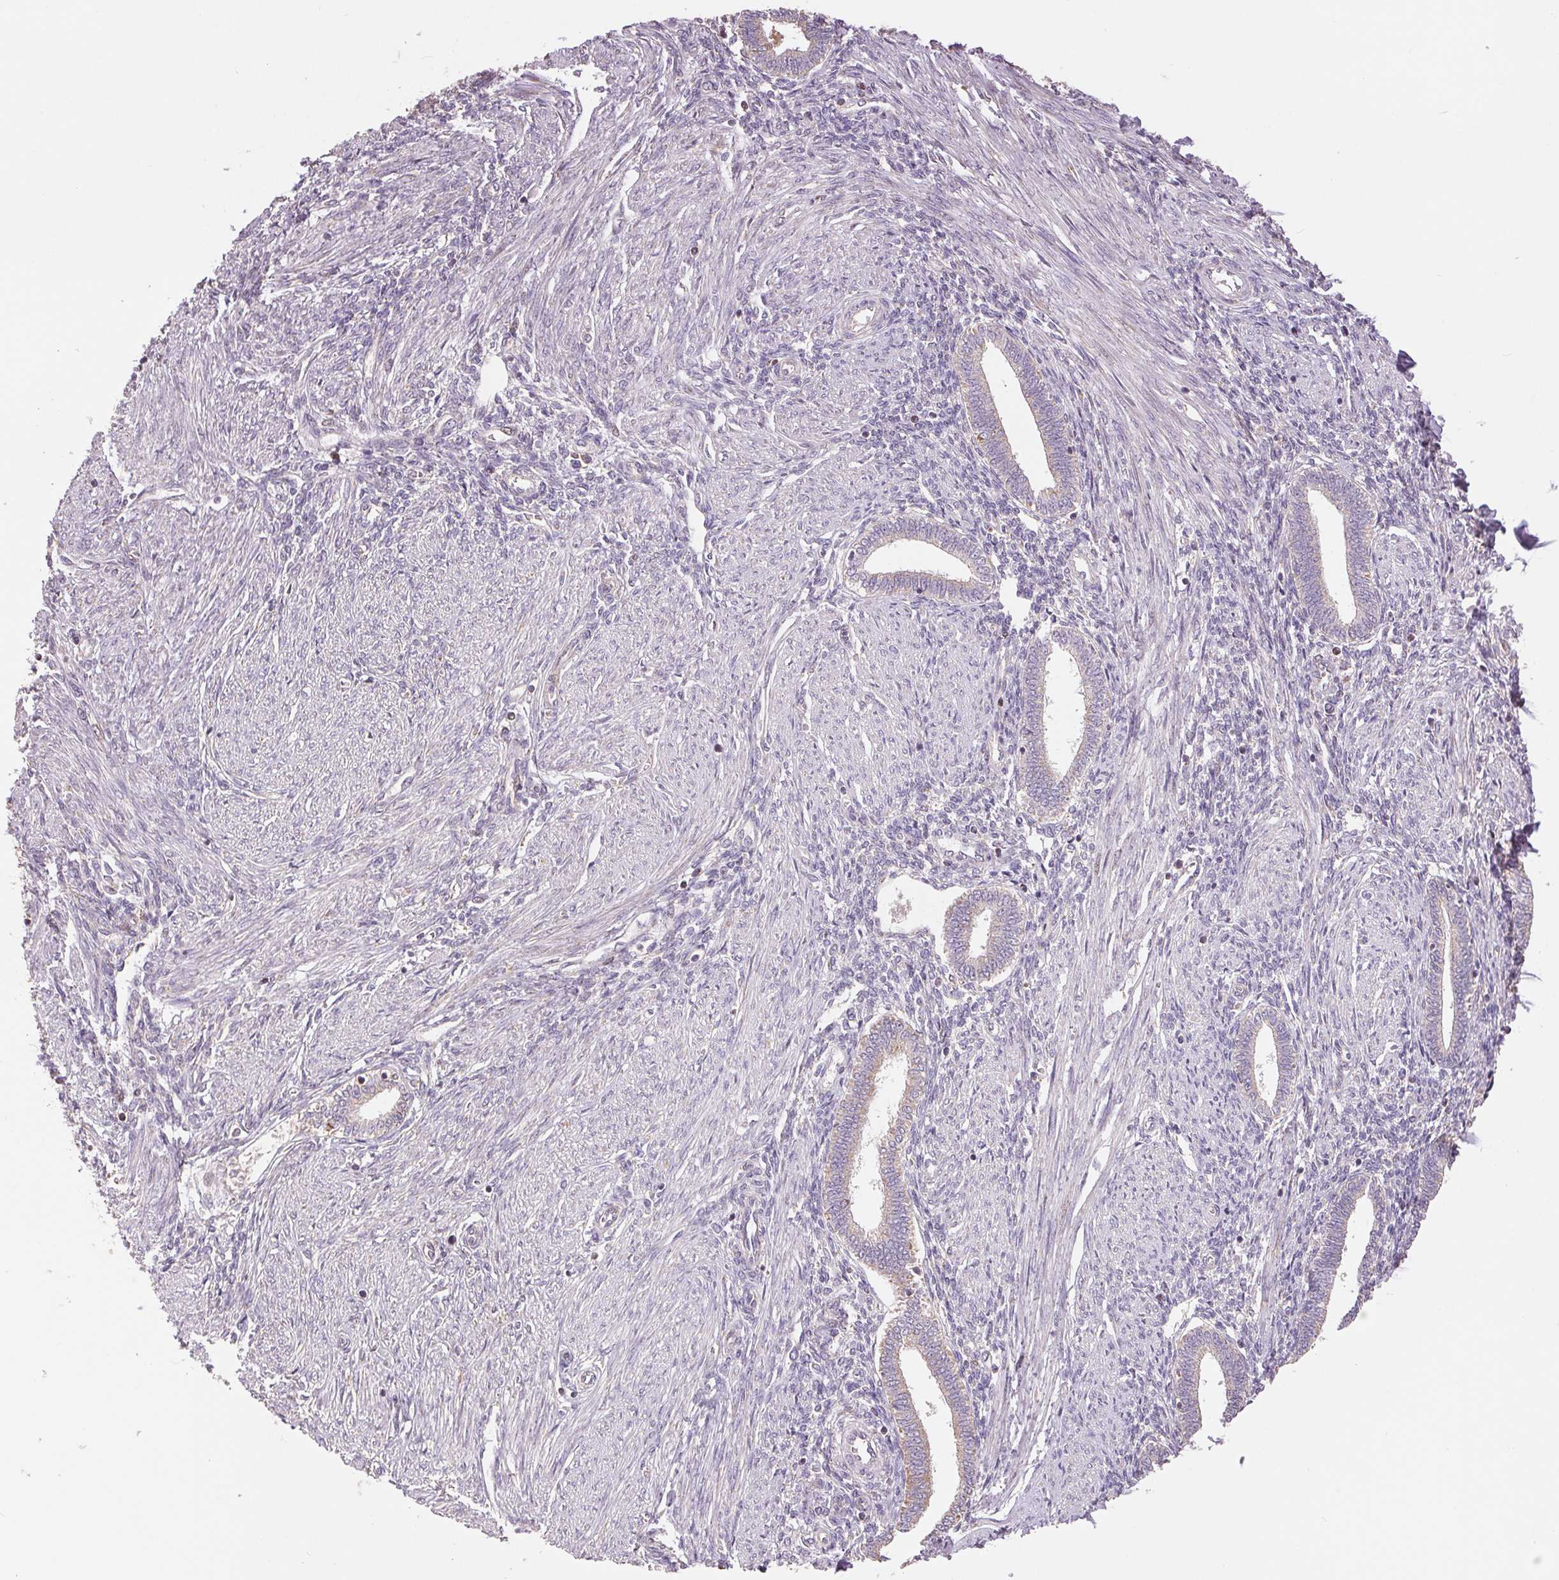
{"staining": {"intensity": "negative", "quantity": "none", "location": "none"}, "tissue": "endometrium", "cell_type": "Cells in endometrial stroma", "image_type": "normal", "snomed": [{"axis": "morphology", "description": "Normal tissue, NOS"}, {"axis": "topography", "description": "Endometrium"}], "caption": "Human endometrium stained for a protein using IHC displays no expression in cells in endometrial stroma.", "gene": "DGUOK", "patient": {"sex": "female", "age": 42}}